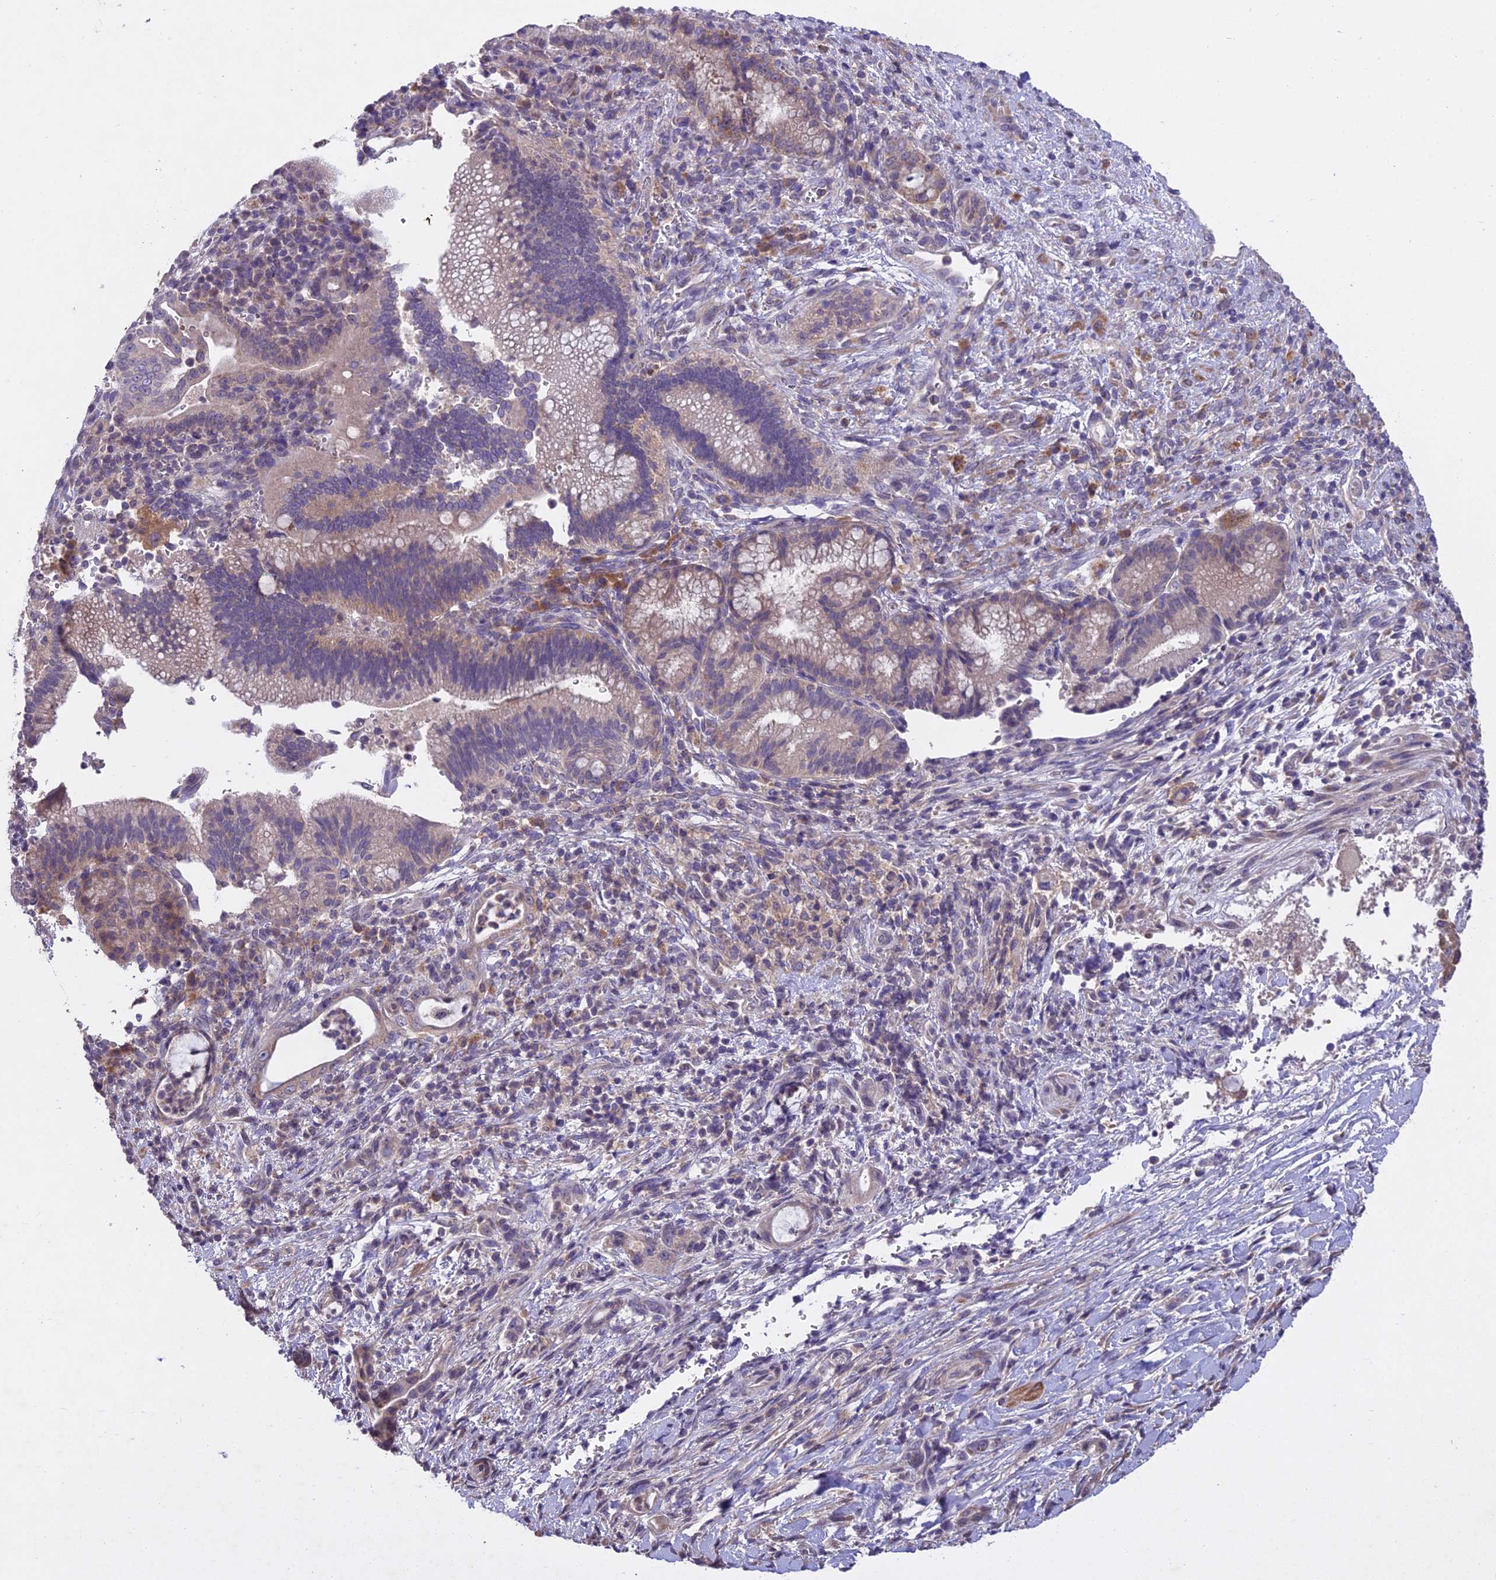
{"staining": {"intensity": "weak", "quantity": "<25%", "location": "cytoplasmic/membranous"}, "tissue": "pancreatic cancer", "cell_type": "Tumor cells", "image_type": "cancer", "snomed": [{"axis": "morphology", "description": "Normal tissue, NOS"}, {"axis": "morphology", "description": "Adenocarcinoma, NOS"}, {"axis": "topography", "description": "Pancreas"}], "caption": "Immunohistochemistry histopathology image of neoplastic tissue: human adenocarcinoma (pancreatic) stained with DAB exhibits no significant protein staining in tumor cells.", "gene": "CENPL", "patient": {"sex": "female", "age": 55}}